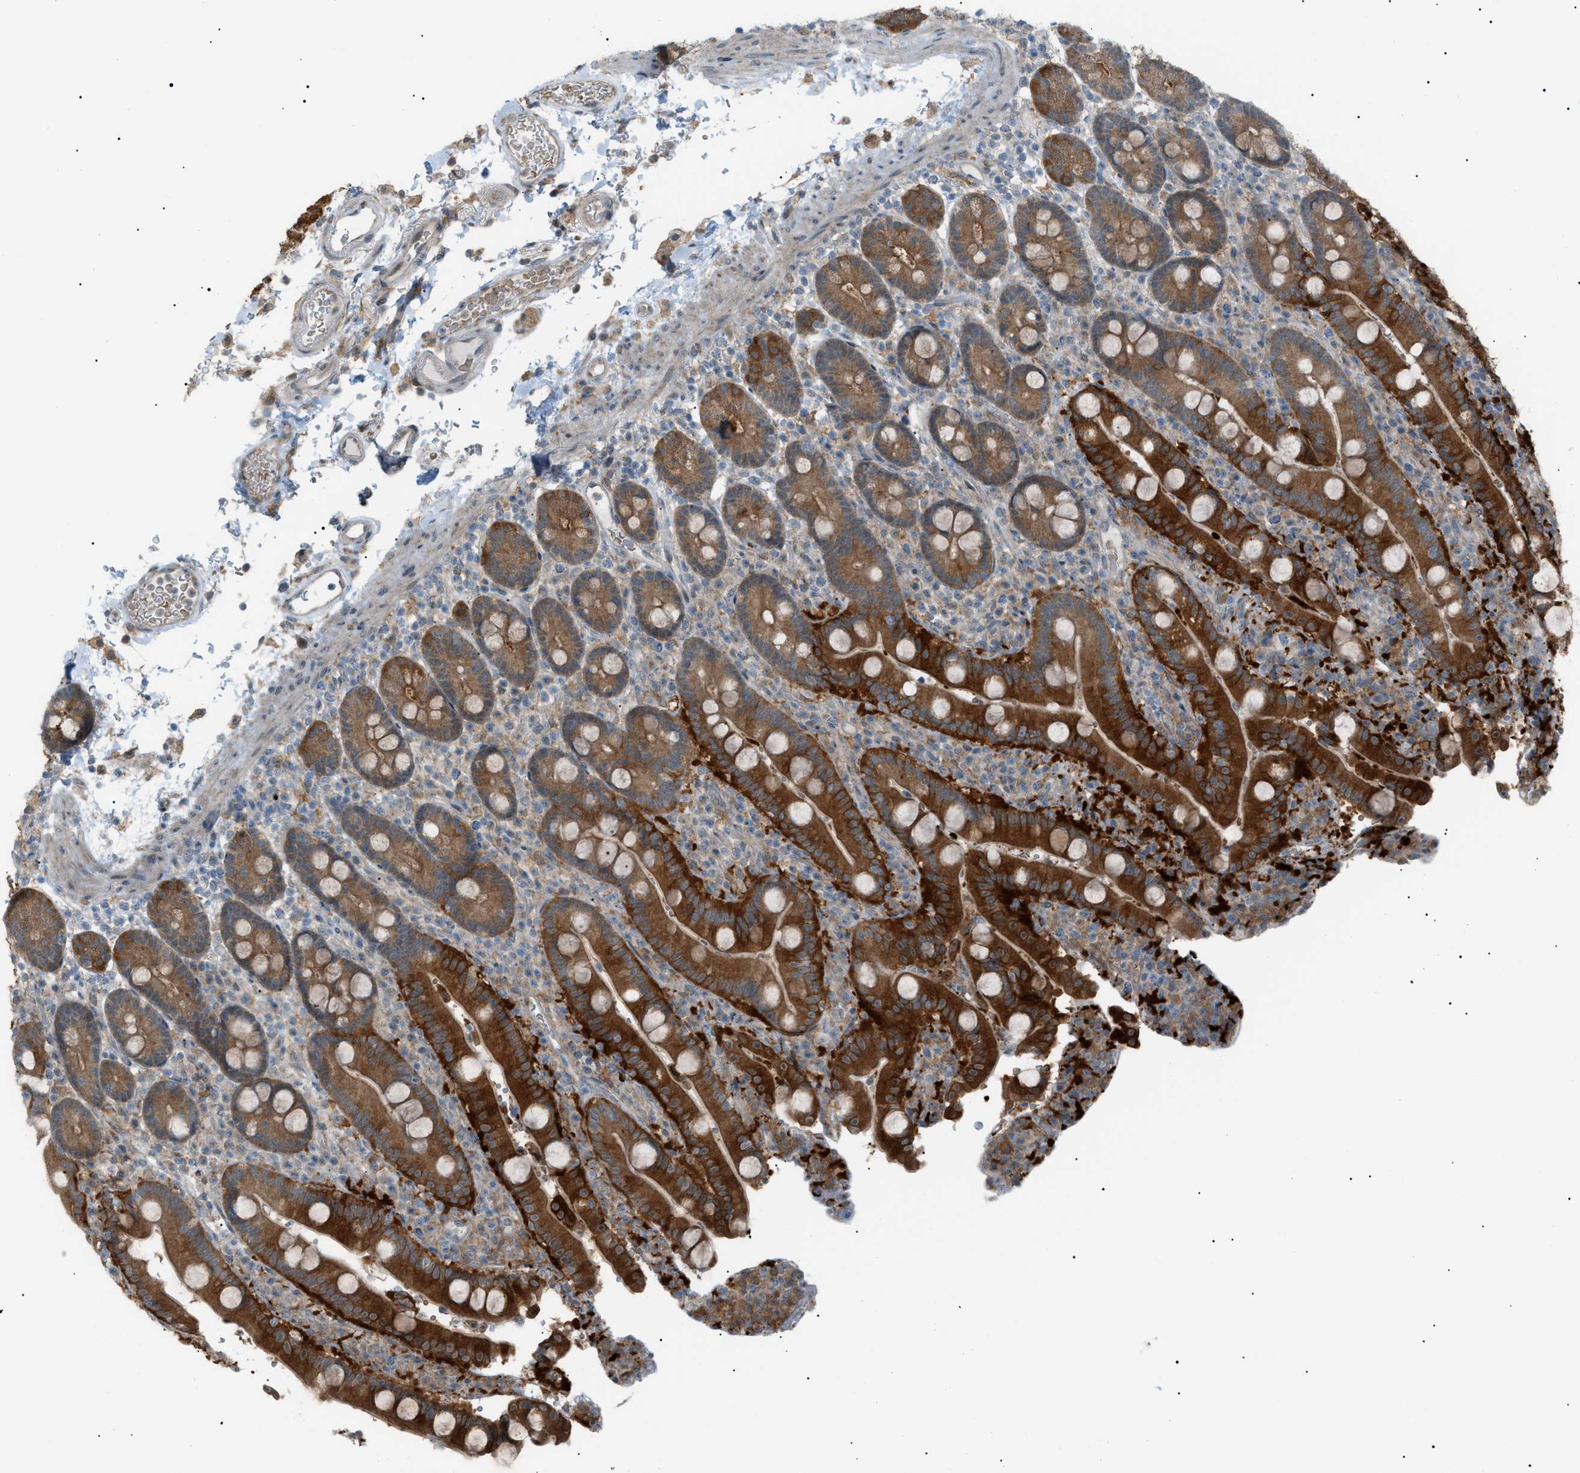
{"staining": {"intensity": "strong", "quantity": ">75%", "location": "cytoplasmic/membranous"}, "tissue": "duodenum", "cell_type": "Glandular cells", "image_type": "normal", "snomed": [{"axis": "morphology", "description": "Normal tissue, NOS"}, {"axis": "topography", "description": "Small intestine, NOS"}], "caption": "A micrograph of duodenum stained for a protein shows strong cytoplasmic/membranous brown staining in glandular cells.", "gene": "LPIN2", "patient": {"sex": "female", "age": 71}}